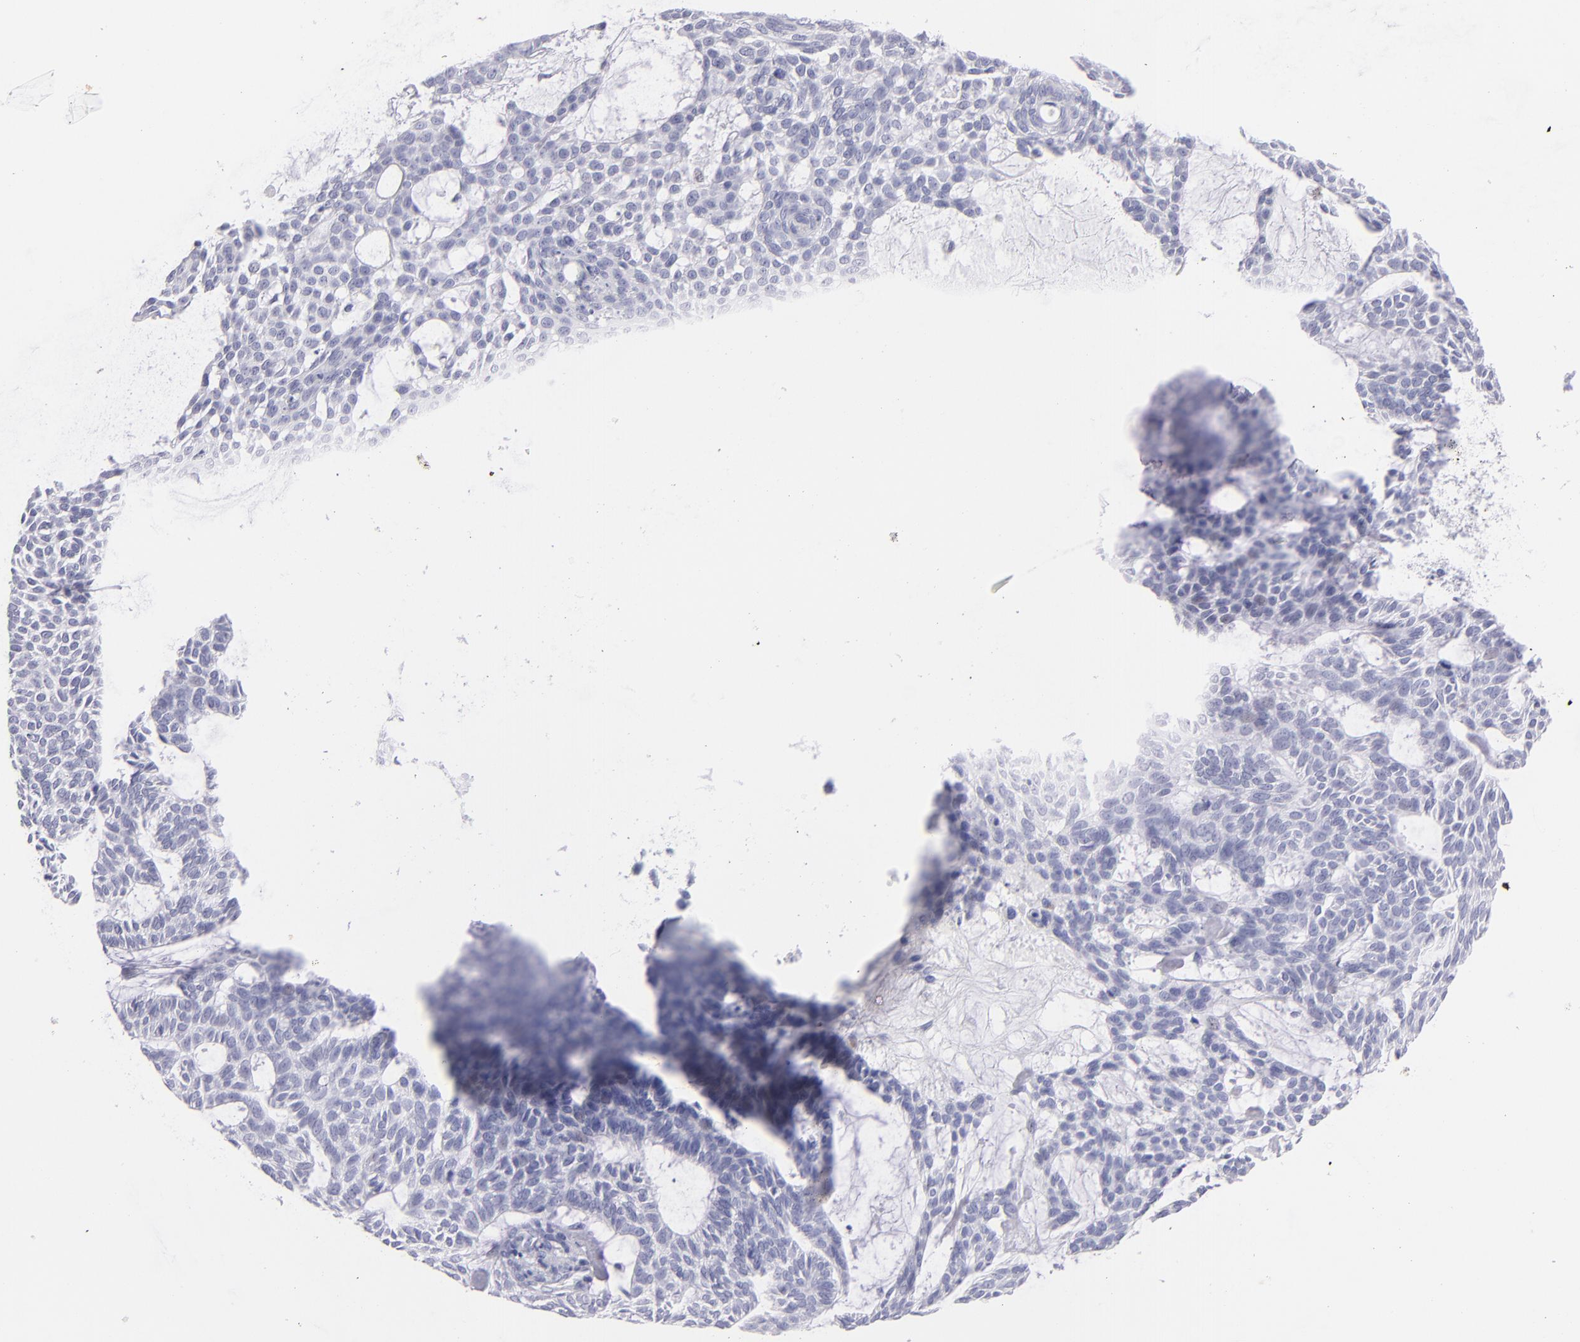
{"staining": {"intensity": "negative", "quantity": "none", "location": "none"}, "tissue": "skin cancer", "cell_type": "Tumor cells", "image_type": "cancer", "snomed": [{"axis": "morphology", "description": "Basal cell carcinoma"}, {"axis": "topography", "description": "Skin"}], "caption": "Image shows no significant protein staining in tumor cells of basal cell carcinoma (skin).", "gene": "PRF1", "patient": {"sex": "male", "age": 75}}